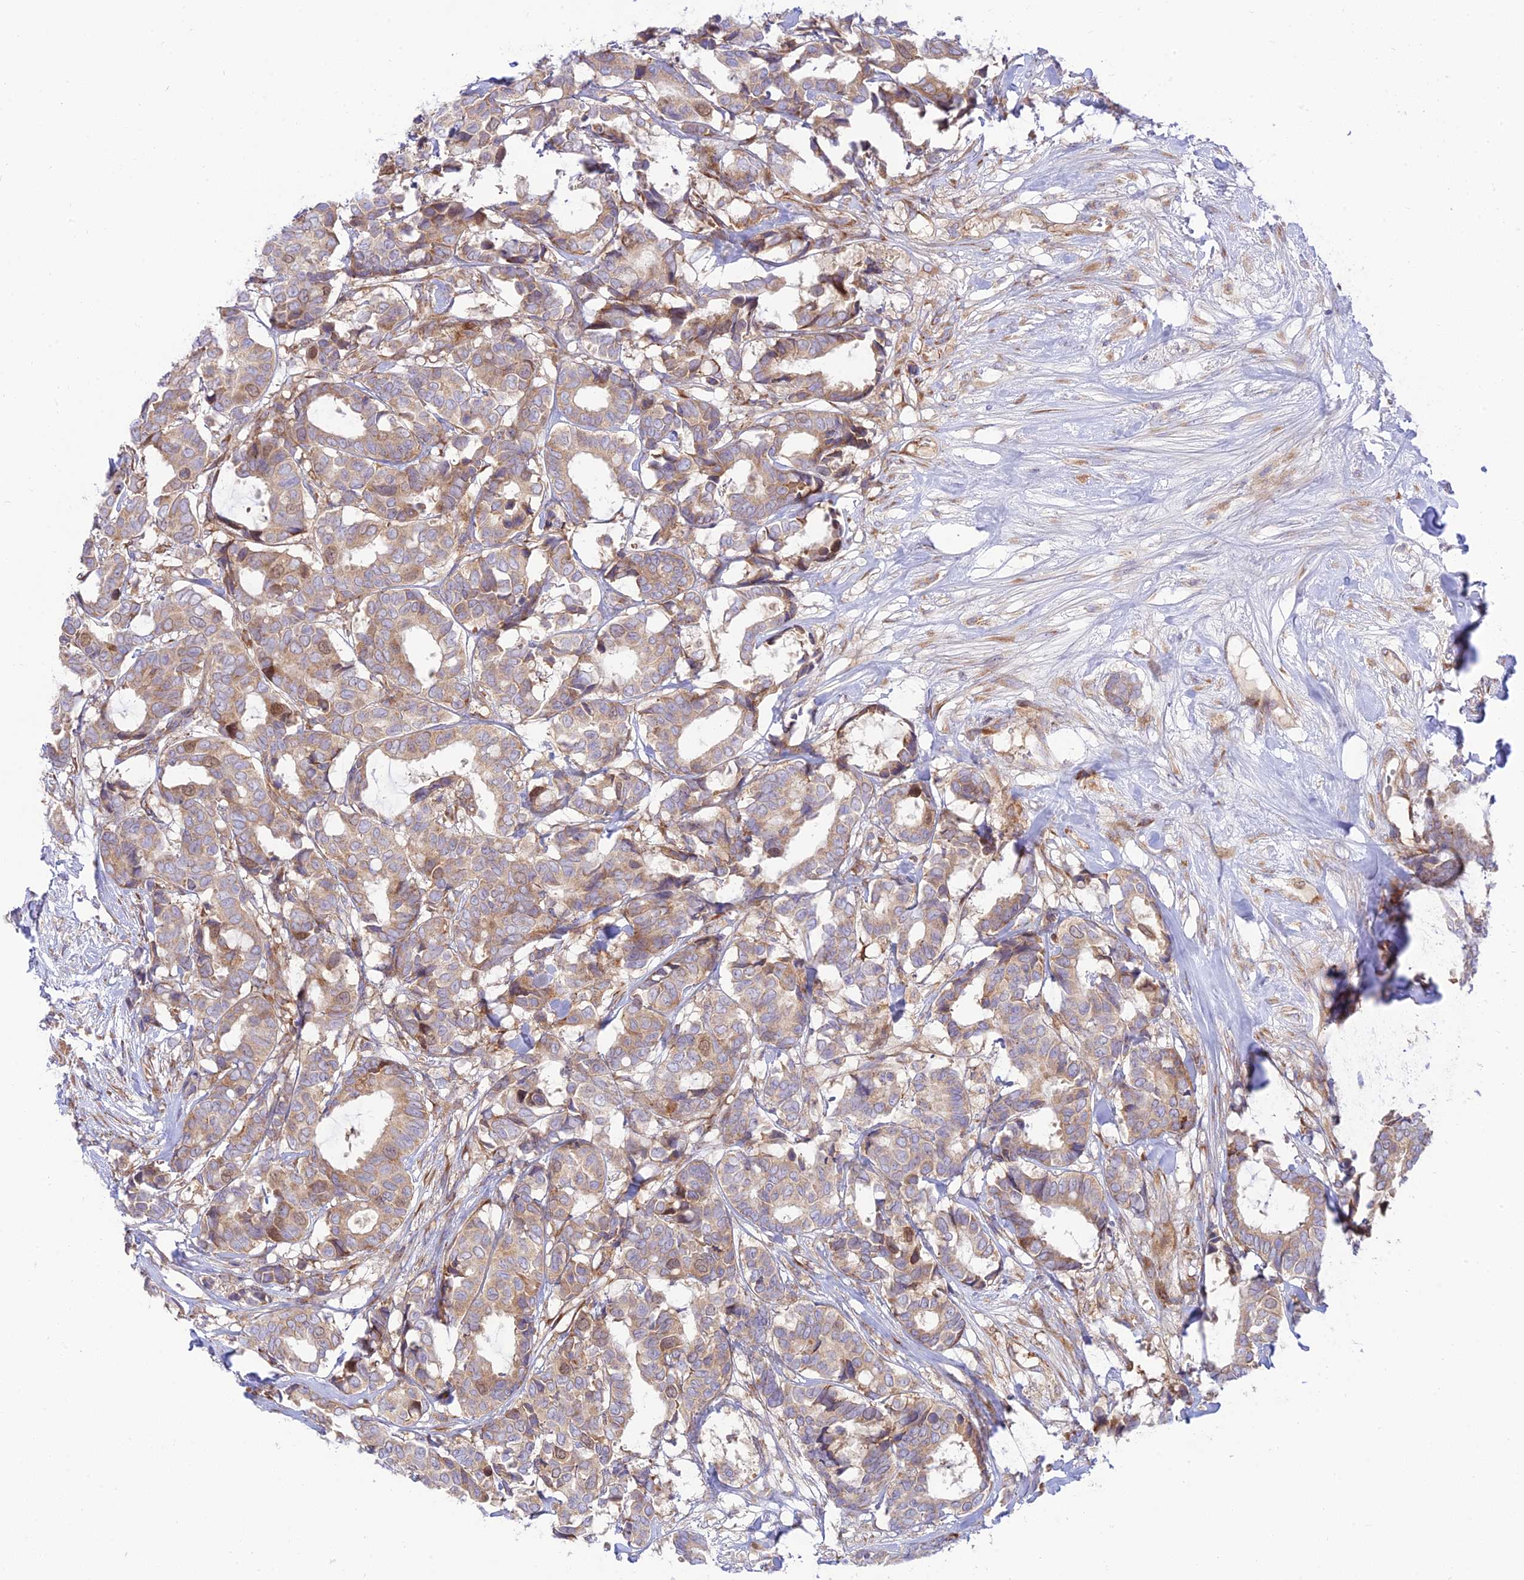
{"staining": {"intensity": "weak", "quantity": ">75%", "location": "cytoplasmic/membranous"}, "tissue": "breast cancer", "cell_type": "Tumor cells", "image_type": "cancer", "snomed": [{"axis": "morphology", "description": "Duct carcinoma"}, {"axis": "topography", "description": "Breast"}], "caption": "A photomicrograph of breast infiltrating ductal carcinoma stained for a protein demonstrates weak cytoplasmic/membranous brown staining in tumor cells. (brown staining indicates protein expression, while blue staining denotes nuclei).", "gene": "PIMREG", "patient": {"sex": "female", "age": 87}}